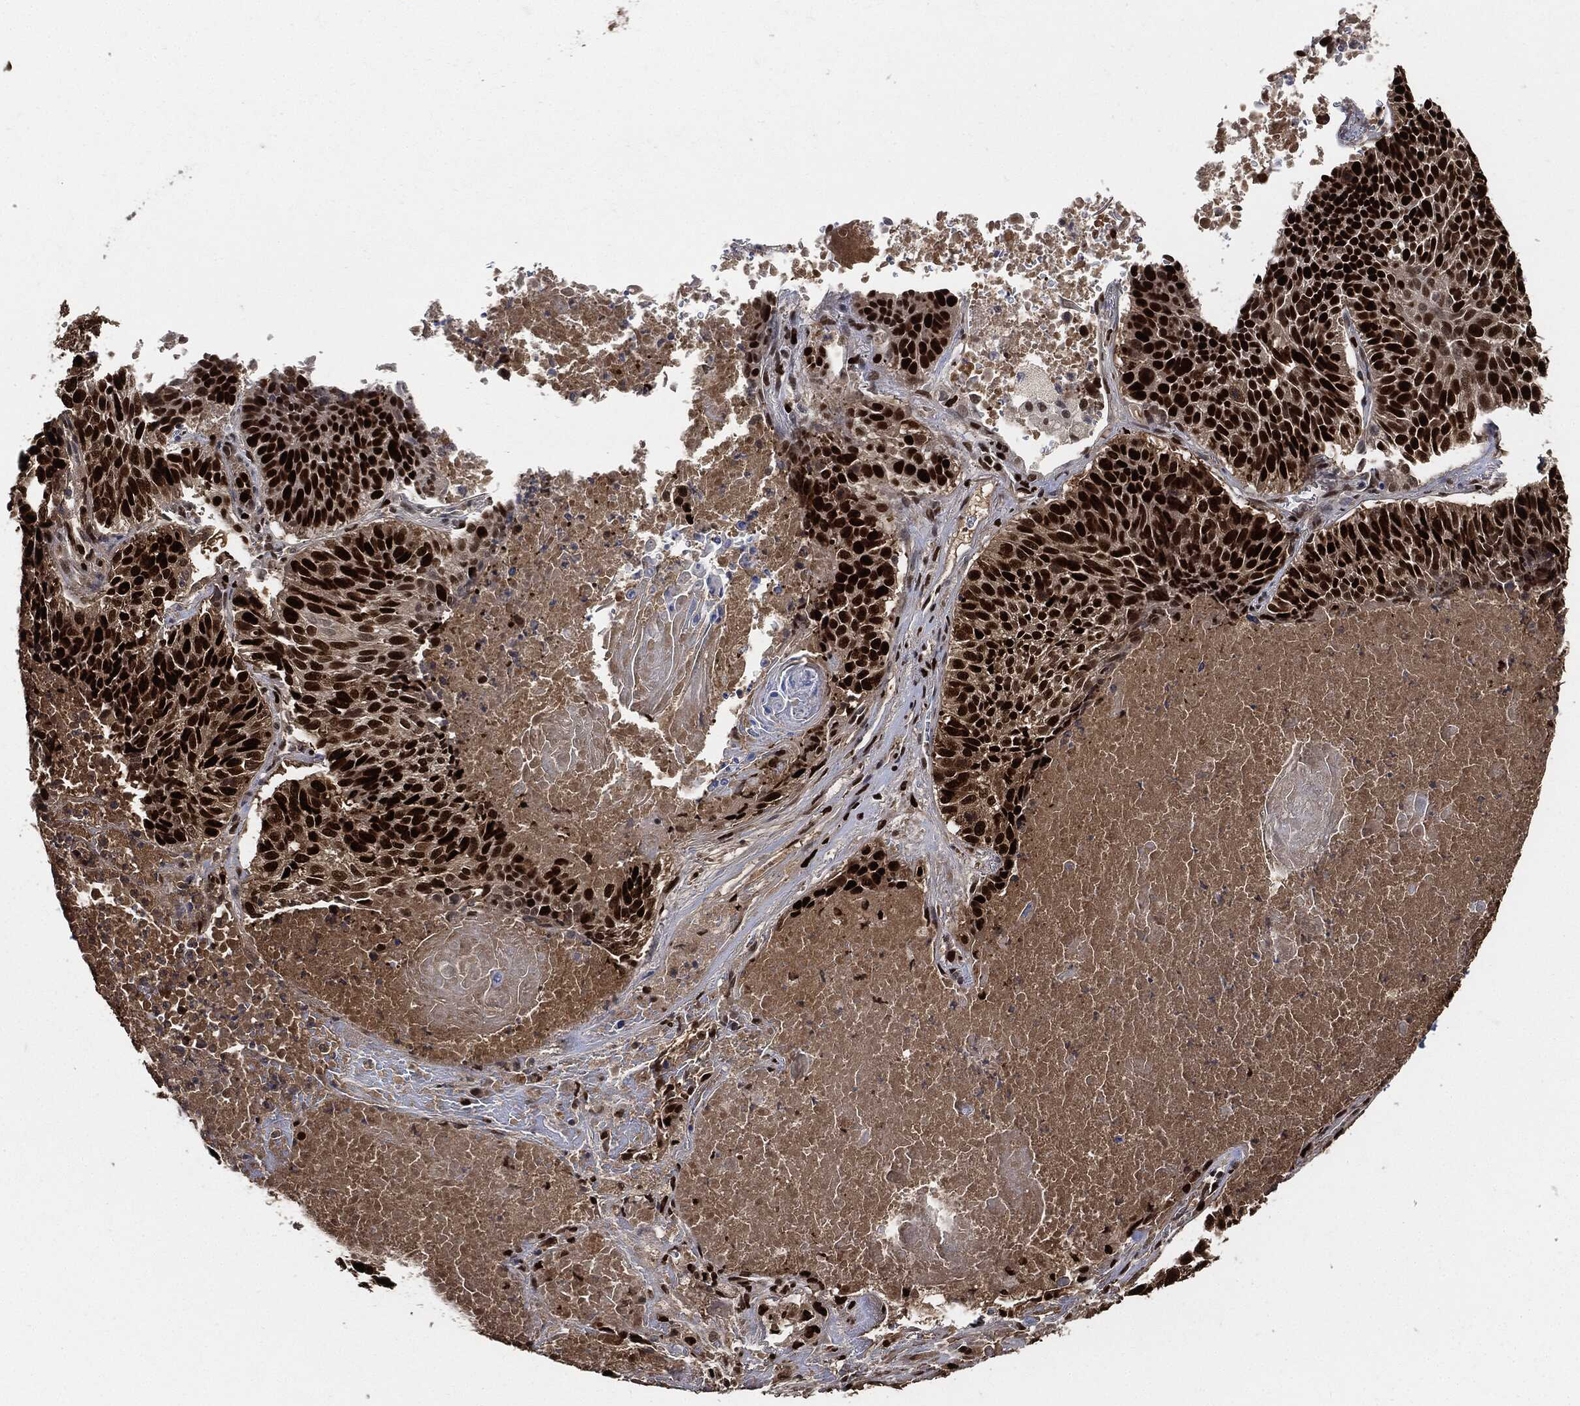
{"staining": {"intensity": "strong", "quantity": ">75%", "location": "nuclear"}, "tissue": "lung cancer", "cell_type": "Tumor cells", "image_type": "cancer", "snomed": [{"axis": "morphology", "description": "Squamous cell carcinoma, NOS"}, {"axis": "topography", "description": "Lung"}], "caption": "Strong nuclear positivity is identified in approximately >75% of tumor cells in lung cancer (squamous cell carcinoma).", "gene": "PCNA", "patient": {"sex": "male", "age": 64}}